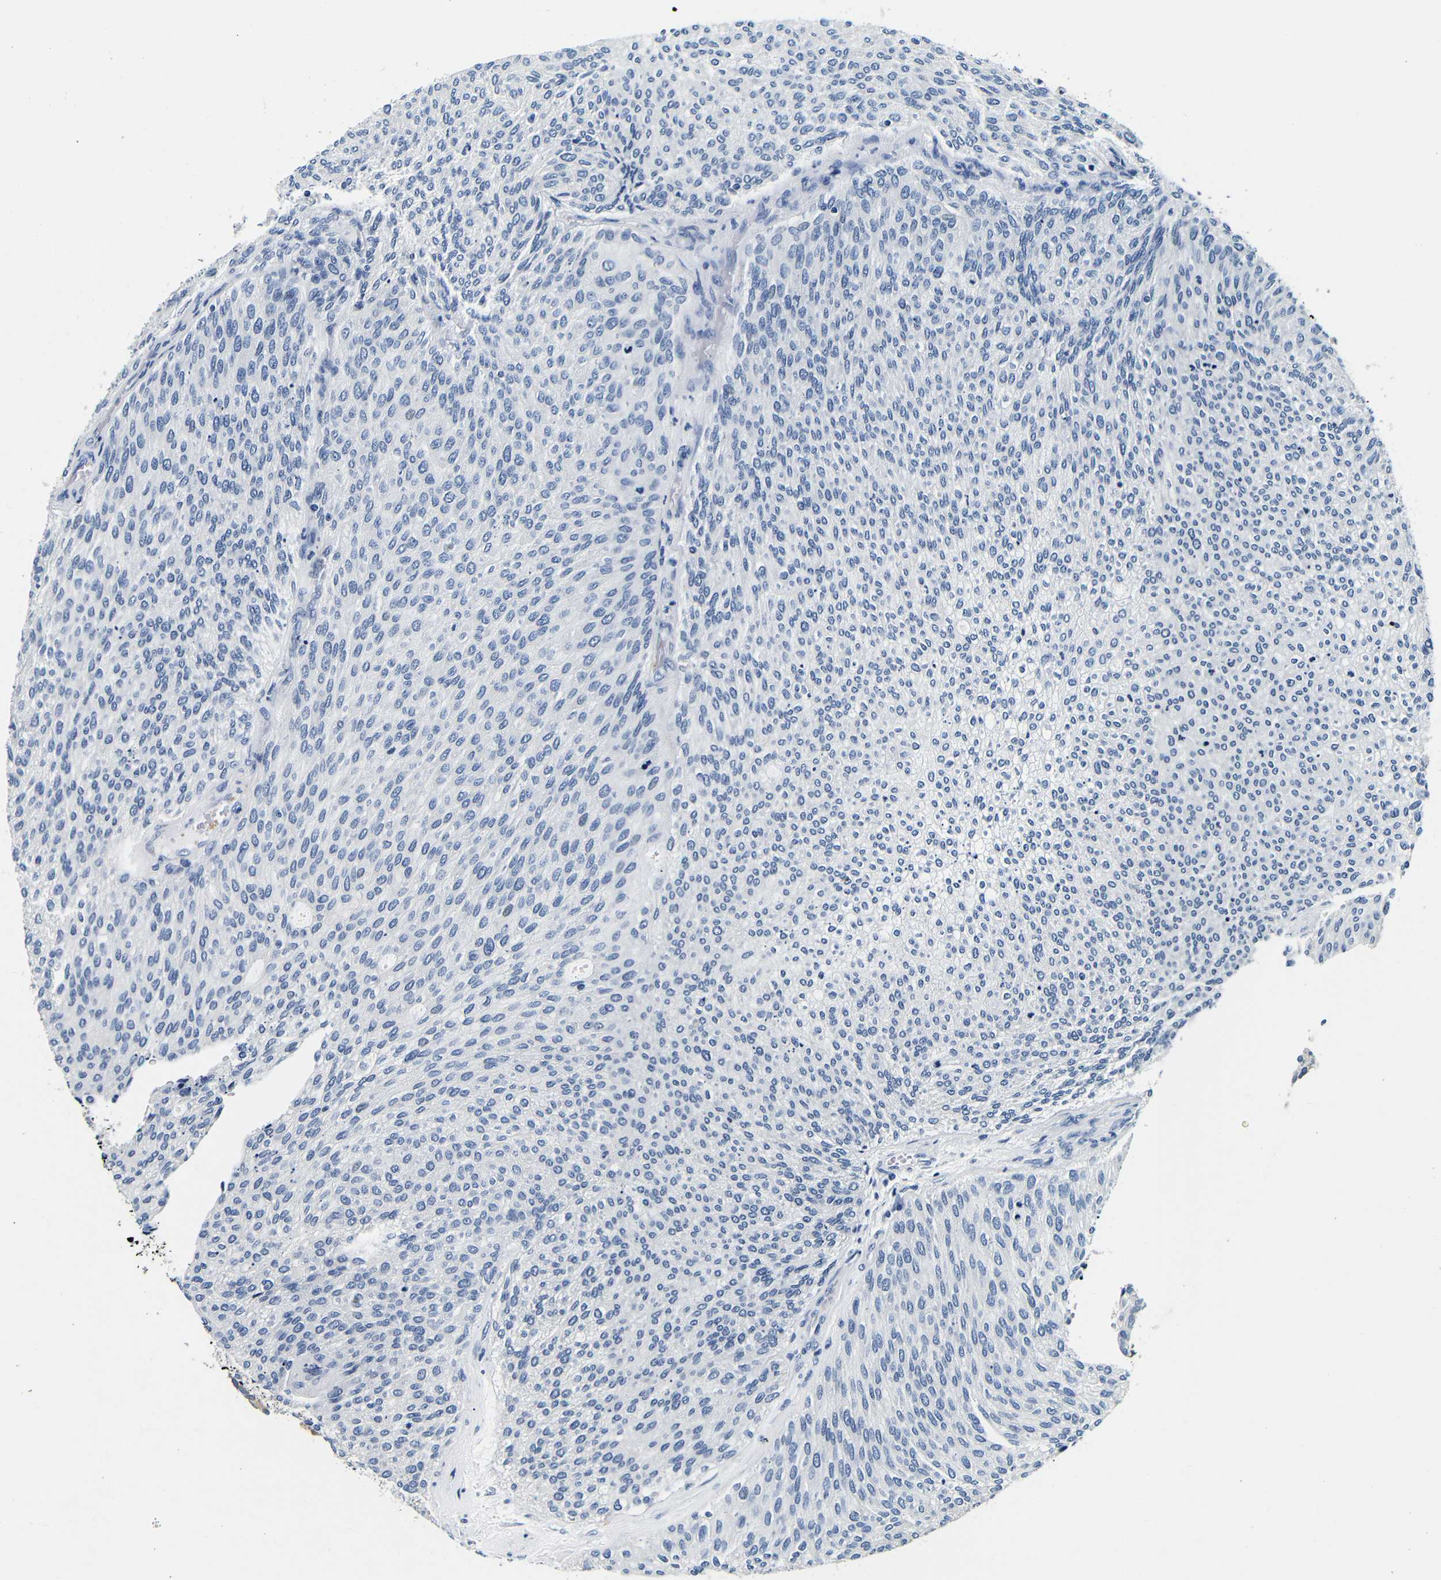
{"staining": {"intensity": "negative", "quantity": "none", "location": "none"}, "tissue": "urothelial cancer", "cell_type": "Tumor cells", "image_type": "cancer", "snomed": [{"axis": "morphology", "description": "Urothelial carcinoma, Low grade"}, {"axis": "topography", "description": "Urinary bladder"}], "caption": "The immunohistochemistry micrograph has no significant positivity in tumor cells of urothelial cancer tissue.", "gene": "GP1BA", "patient": {"sex": "female", "age": 79}}